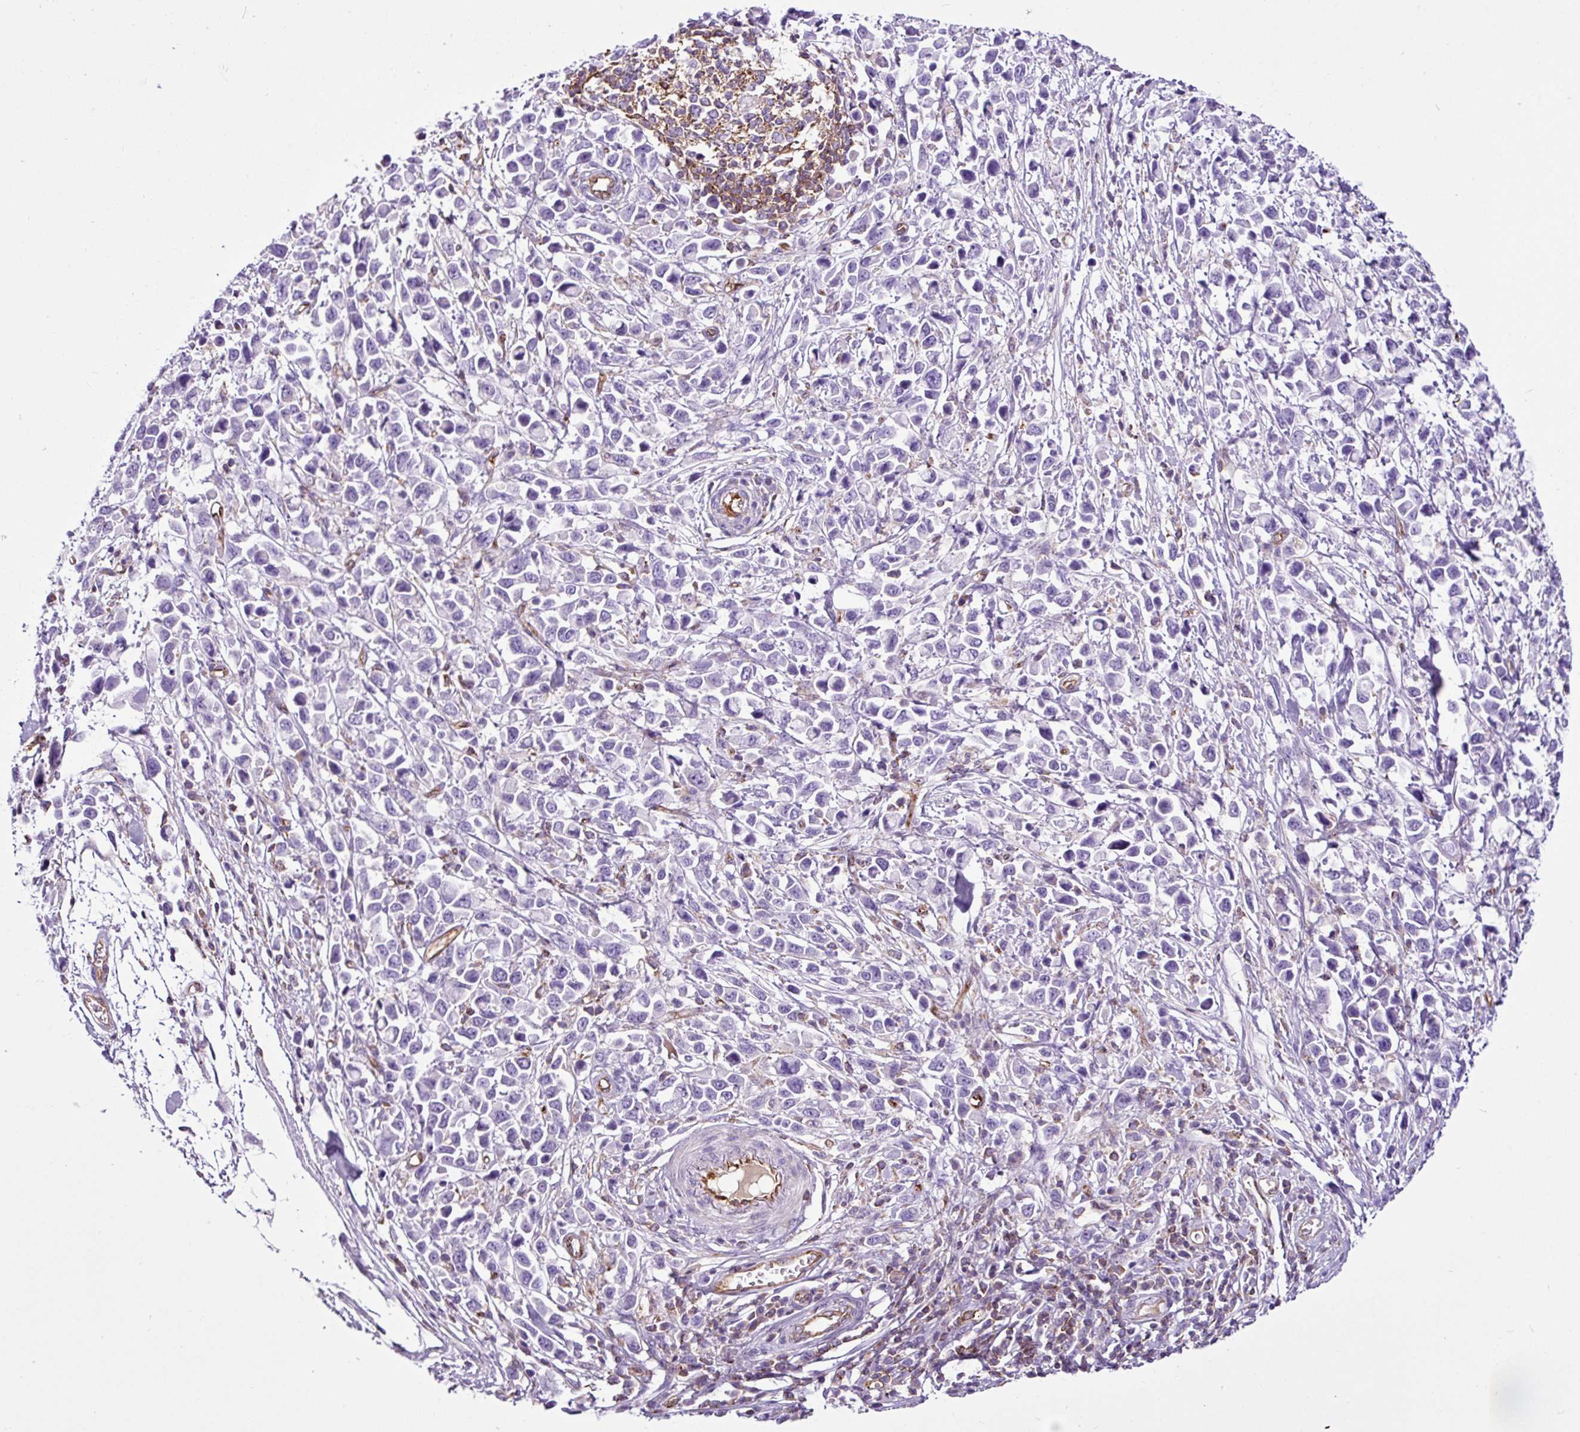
{"staining": {"intensity": "negative", "quantity": "none", "location": "none"}, "tissue": "stomach cancer", "cell_type": "Tumor cells", "image_type": "cancer", "snomed": [{"axis": "morphology", "description": "Adenocarcinoma, NOS"}, {"axis": "topography", "description": "Stomach"}], "caption": "This image is of stomach adenocarcinoma stained with IHC to label a protein in brown with the nuclei are counter-stained blue. There is no staining in tumor cells. (Stains: DAB immunohistochemistry with hematoxylin counter stain, Microscopy: brightfield microscopy at high magnification).", "gene": "EME2", "patient": {"sex": "female", "age": 81}}